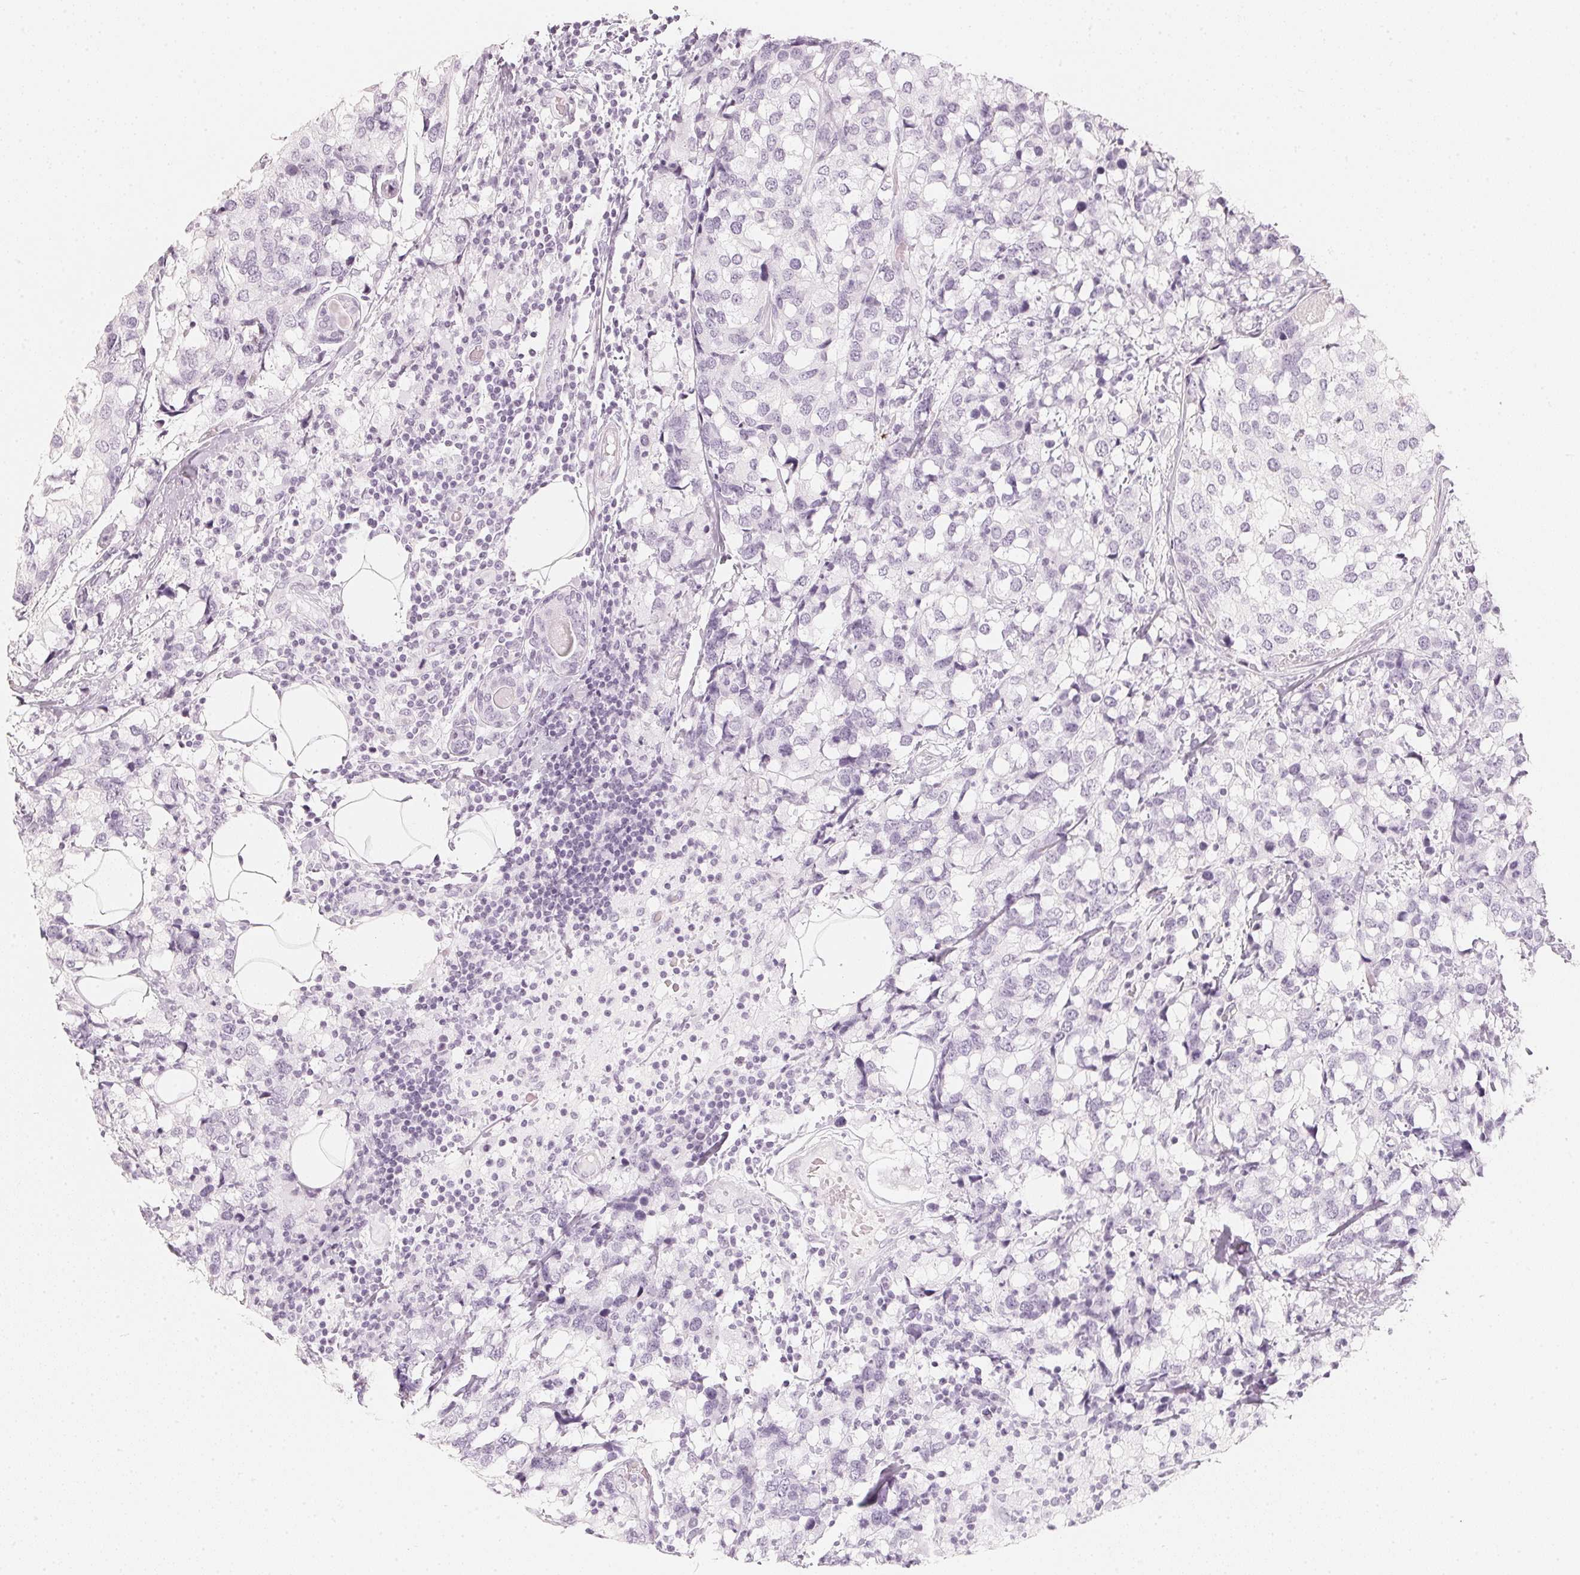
{"staining": {"intensity": "negative", "quantity": "none", "location": "none"}, "tissue": "breast cancer", "cell_type": "Tumor cells", "image_type": "cancer", "snomed": [{"axis": "morphology", "description": "Lobular carcinoma"}, {"axis": "topography", "description": "Breast"}], "caption": "Tumor cells show no significant positivity in lobular carcinoma (breast).", "gene": "SLC22A8", "patient": {"sex": "female", "age": 59}}